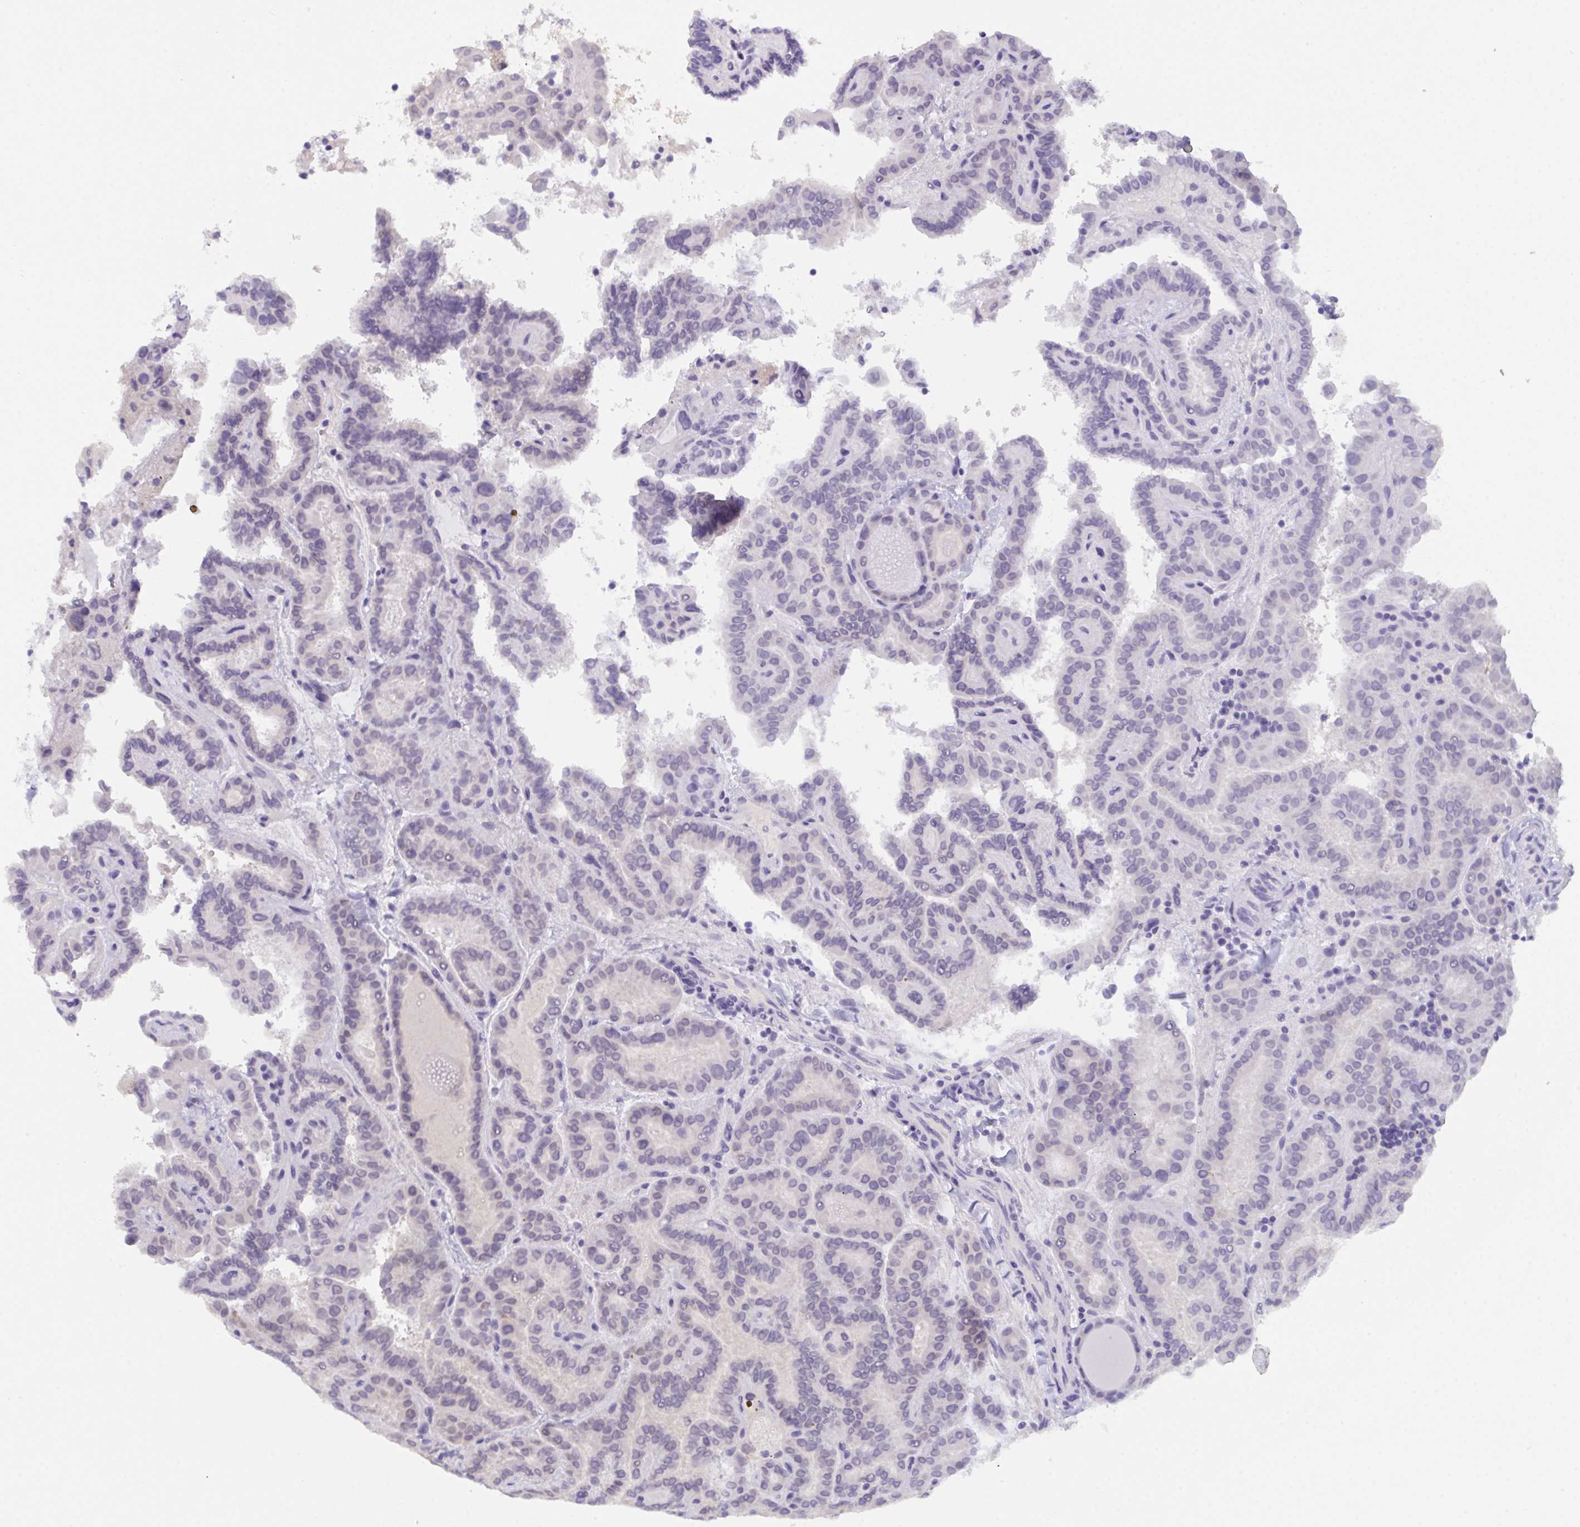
{"staining": {"intensity": "negative", "quantity": "none", "location": "none"}, "tissue": "thyroid cancer", "cell_type": "Tumor cells", "image_type": "cancer", "snomed": [{"axis": "morphology", "description": "Papillary adenocarcinoma, NOS"}, {"axis": "topography", "description": "Thyroid gland"}], "caption": "Tumor cells are negative for protein expression in human thyroid cancer (papillary adenocarcinoma).", "gene": "SERPINB13", "patient": {"sex": "female", "age": 46}}